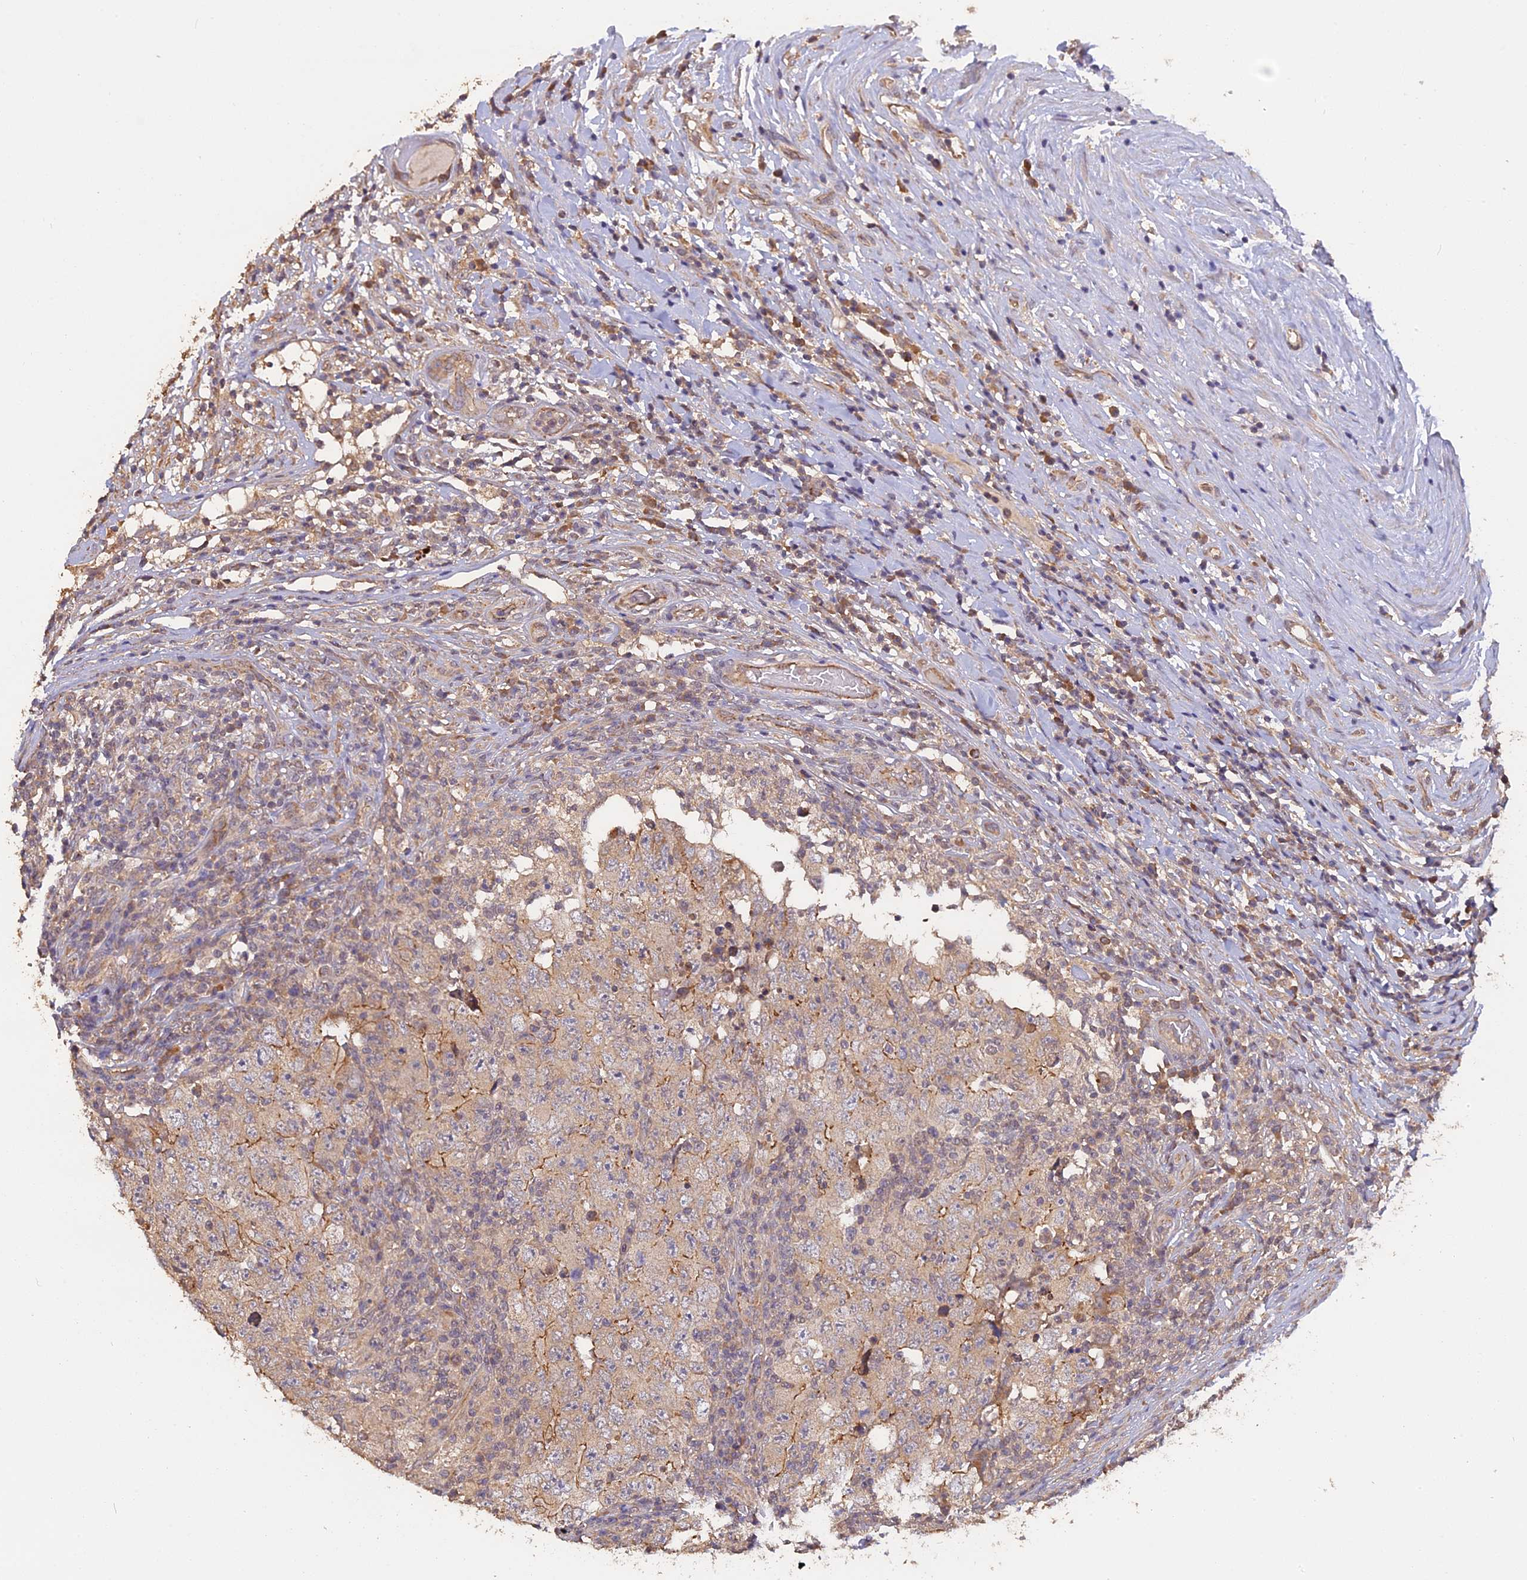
{"staining": {"intensity": "moderate", "quantity": "<25%", "location": "cytoplasmic/membranous"}, "tissue": "testis cancer", "cell_type": "Tumor cells", "image_type": "cancer", "snomed": [{"axis": "morphology", "description": "Carcinoma, Embryonal, NOS"}, {"axis": "topography", "description": "Testis"}], "caption": "Immunohistochemistry image of neoplastic tissue: human testis cancer (embryonal carcinoma) stained using IHC displays low levels of moderate protein expression localized specifically in the cytoplasmic/membranous of tumor cells, appearing as a cytoplasmic/membranous brown color.", "gene": "ARHGAP40", "patient": {"sex": "male", "age": 26}}